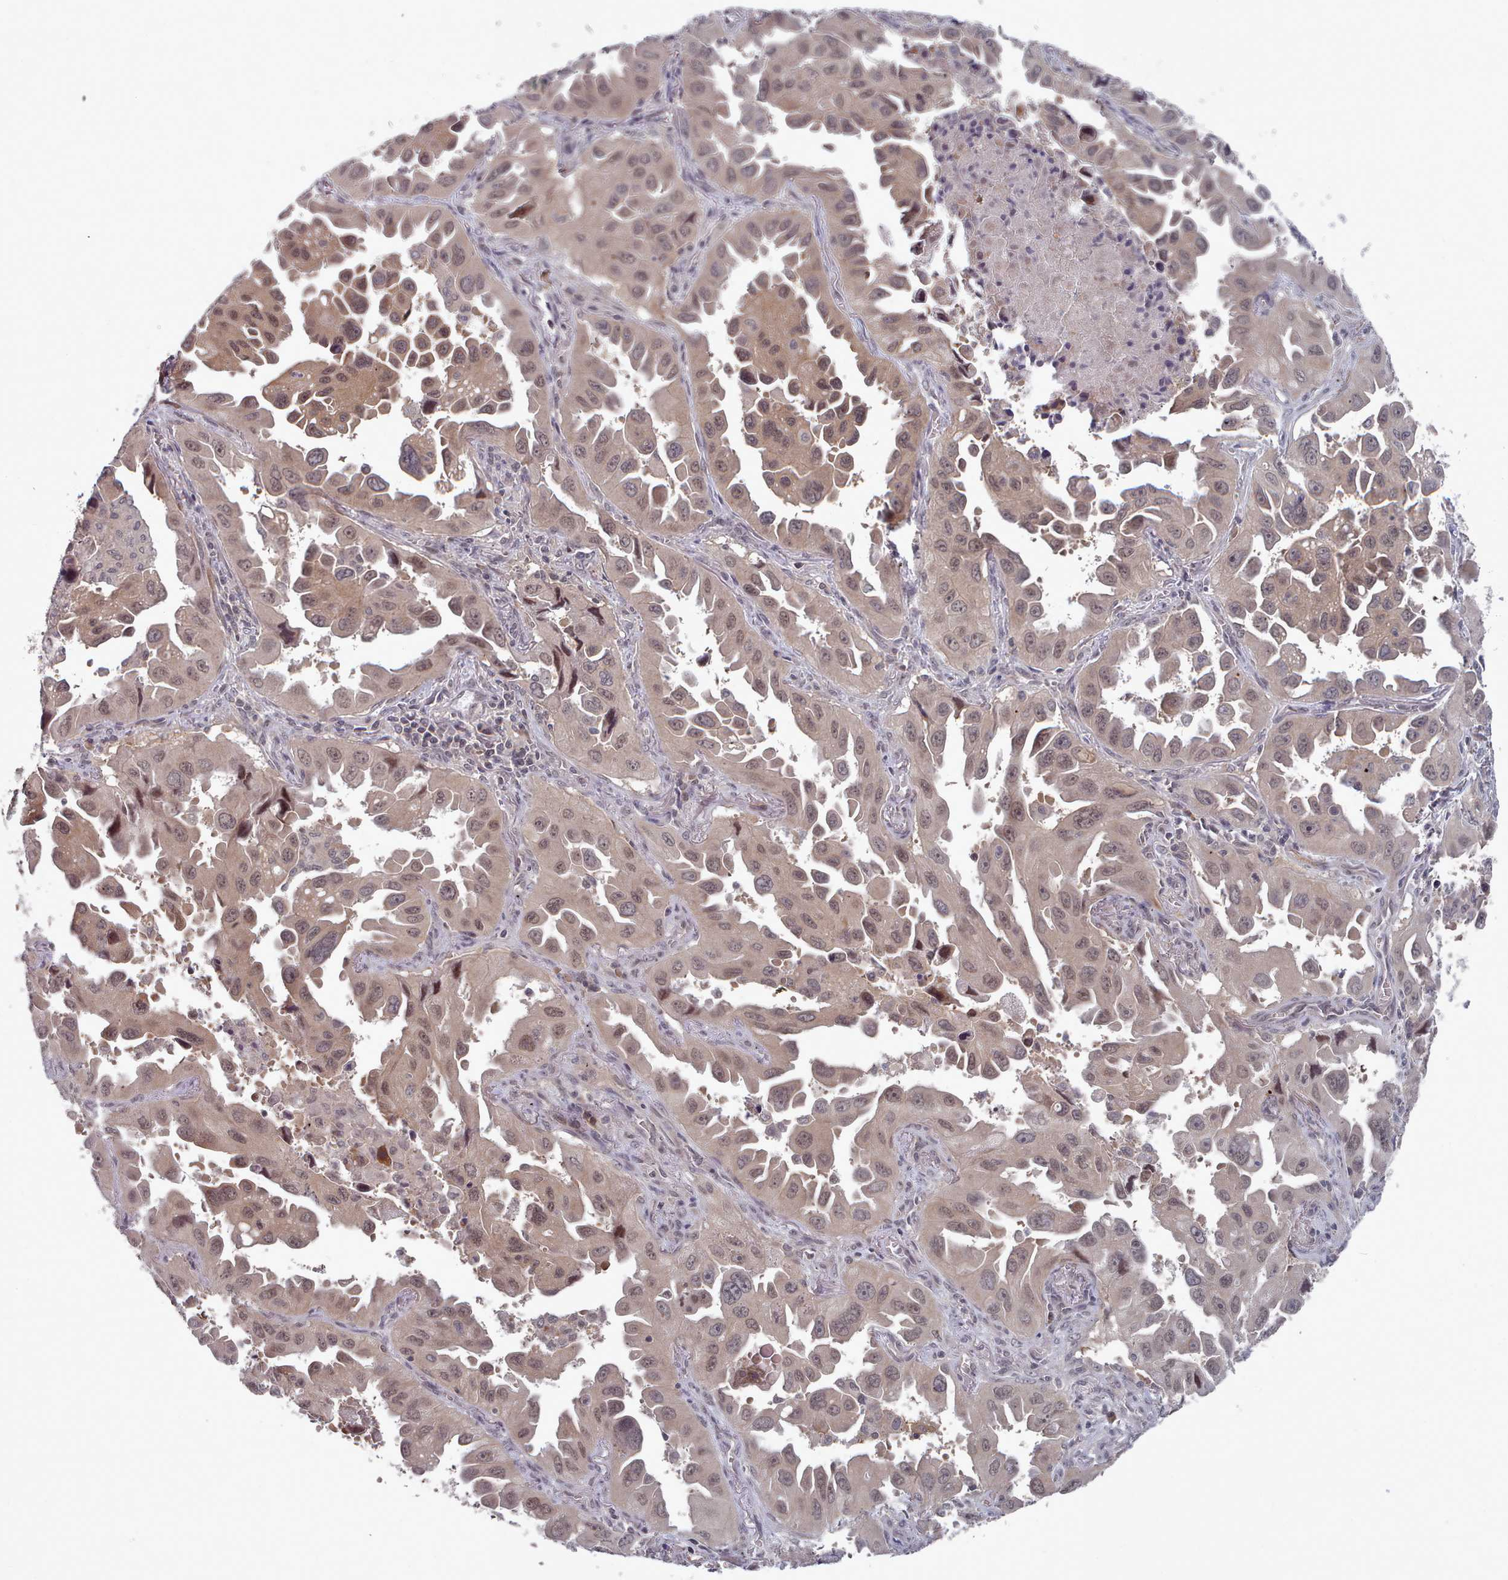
{"staining": {"intensity": "weak", "quantity": ">75%", "location": "cytoplasmic/membranous,nuclear"}, "tissue": "lung cancer", "cell_type": "Tumor cells", "image_type": "cancer", "snomed": [{"axis": "morphology", "description": "Adenocarcinoma, NOS"}, {"axis": "topography", "description": "Lung"}], "caption": "IHC micrograph of human lung adenocarcinoma stained for a protein (brown), which displays low levels of weak cytoplasmic/membranous and nuclear staining in about >75% of tumor cells.", "gene": "HYAL3", "patient": {"sex": "male", "age": 66}}